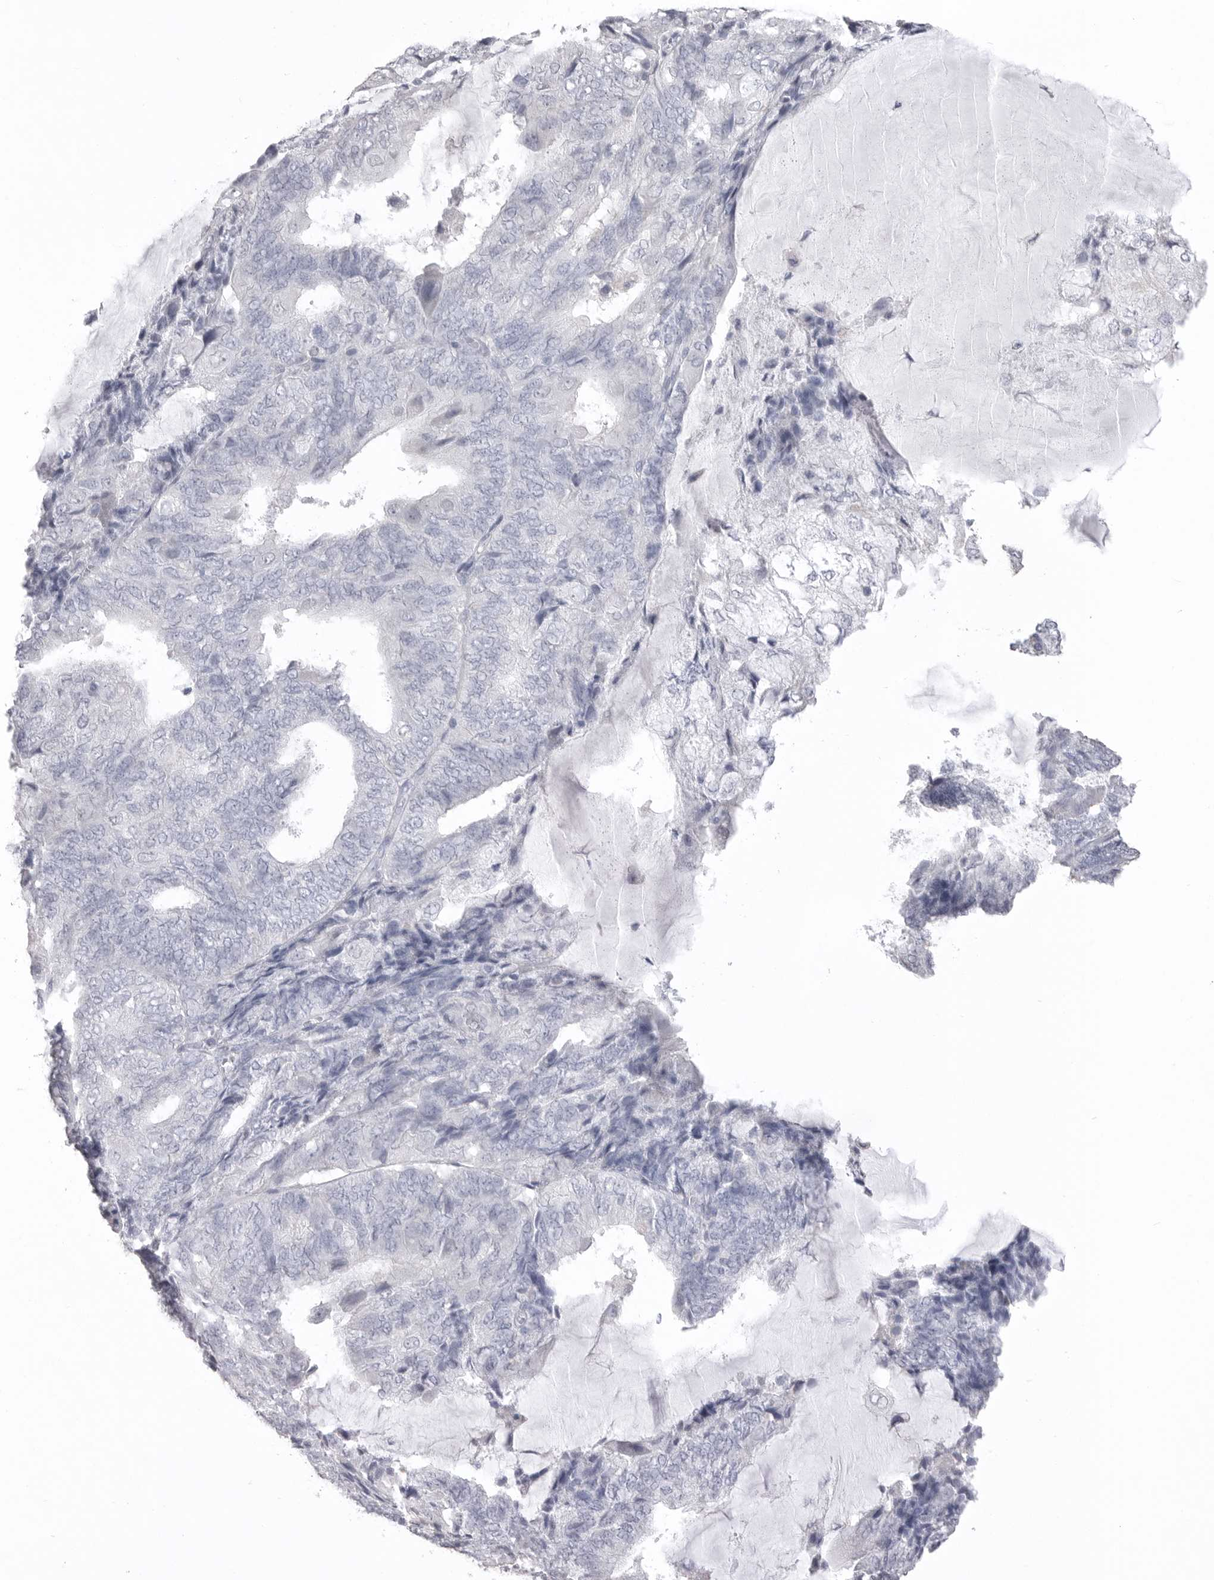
{"staining": {"intensity": "negative", "quantity": "none", "location": "none"}, "tissue": "endometrial cancer", "cell_type": "Tumor cells", "image_type": "cancer", "snomed": [{"axis": "morphology", "description": "Adenocarcinoma, NOS"}, {"axis": "topography", "description": "Endometrium"}], "caption": "There is no significant staining in tumor cells of endometrial cancer (adenocarcinoma). (Stains: DAB (3,3'-diaminobenzidine) immunohistochemistry (IHC) with hematoxylin counter stain, Microscopy: brightfield microscopy at high magnification).", "gene": "ICAM5", "patient": {"sex": "female", "age": 81}}